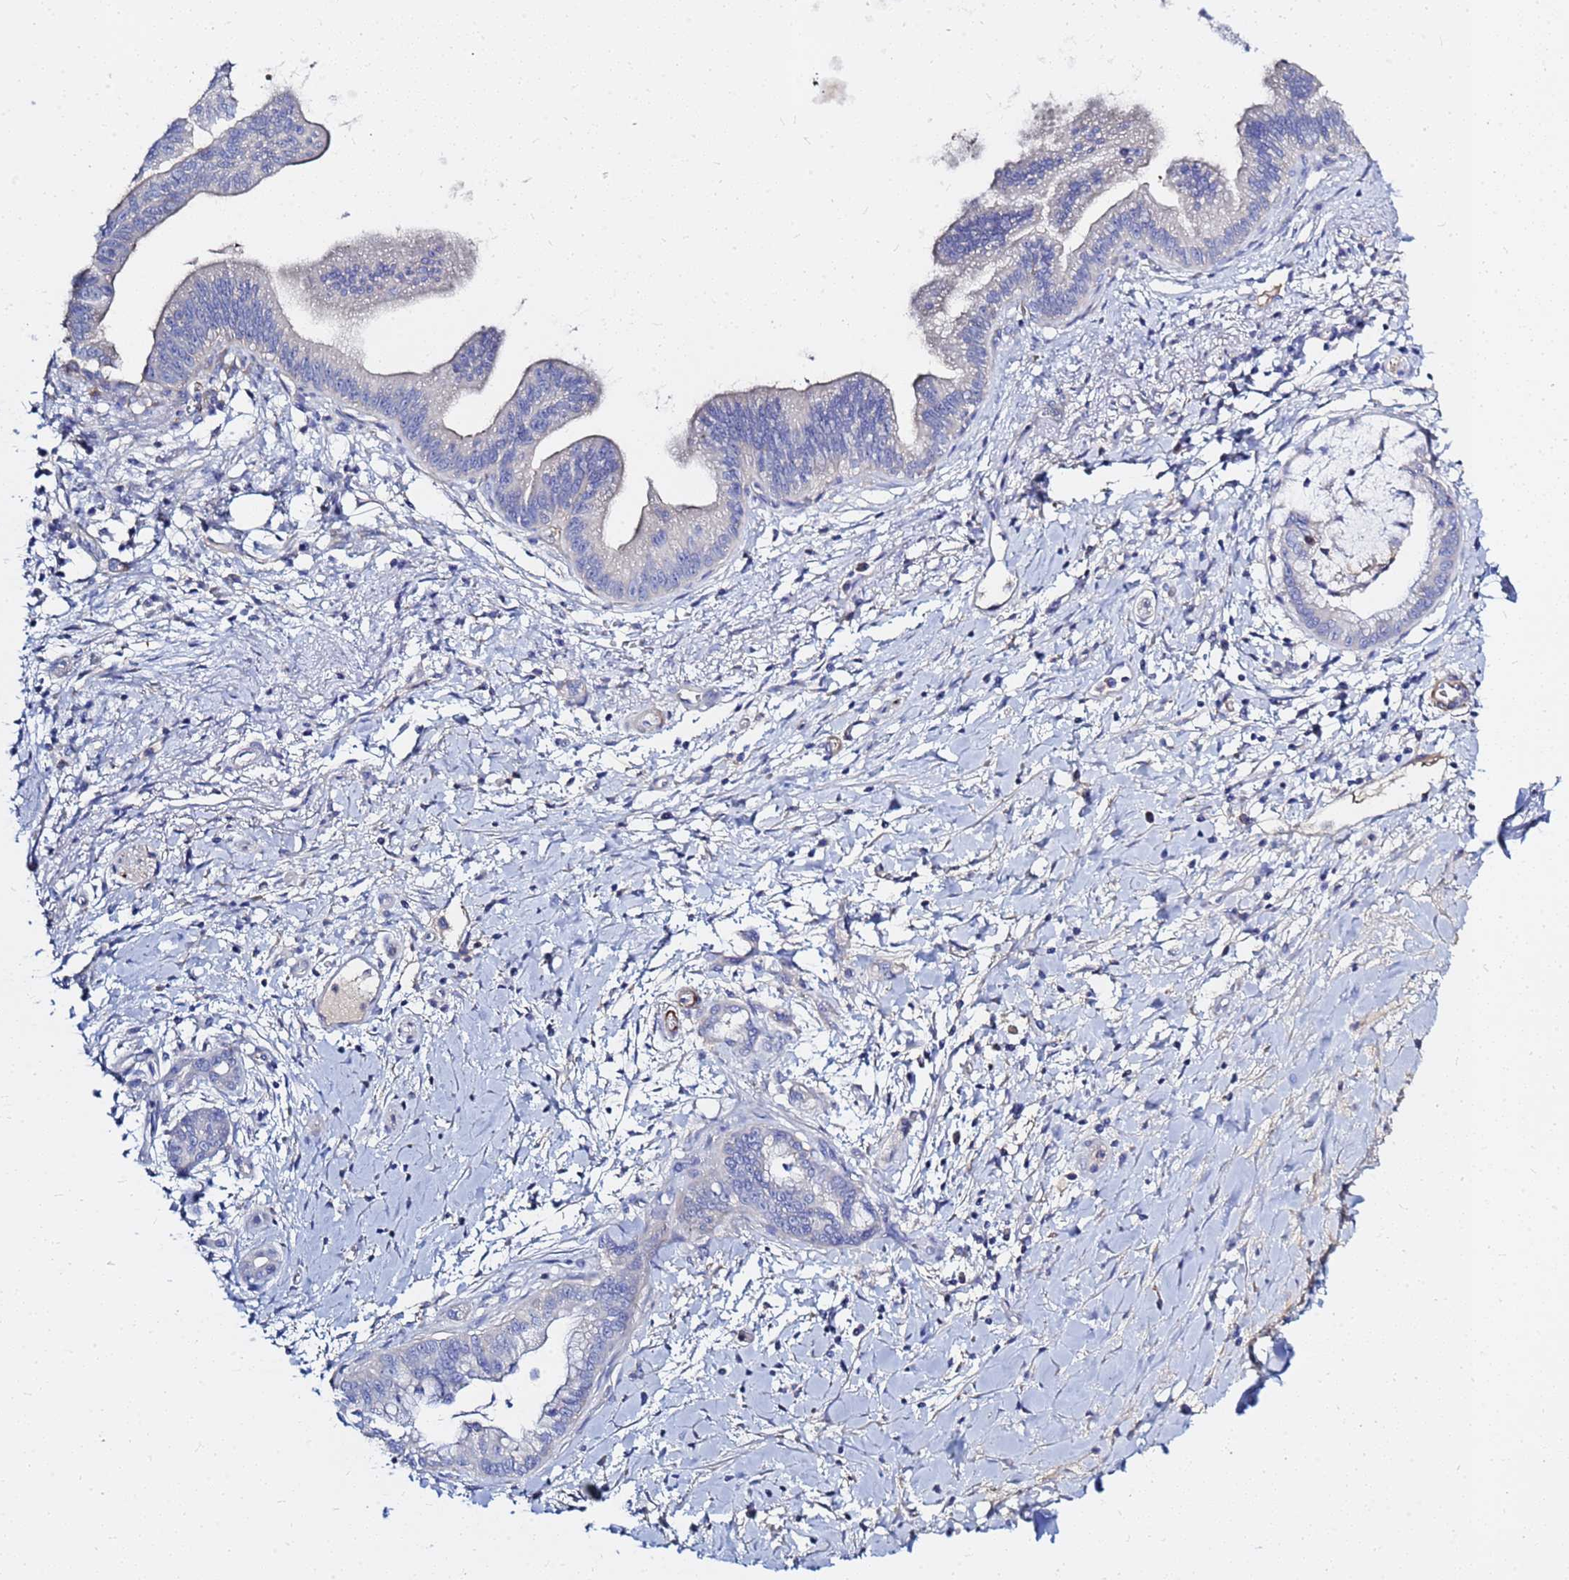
{"staining": {"intensity": "negative", "quantity": "none", "location": "none"}, "tissue": "pancreatic cancer", "cell_type": "Tumor cells", "image_type": "cancer", "snomed": [{"axis": "morphology", "description": "Adenocarcinoma, NOS"}, {"axis": "topography", "description": "Pancreas"}], "caption": "Pancreatic cancer was stained to show a protein in brown. There is no significant positivity in tumor cells. (Brightfield microscopy of DAB (3,3'-diaminobenzidine) immunohistochemistry (IHC) at high magnification).", "gene": "ZNF552", "patient": {"sex": "male", "age": 78}}